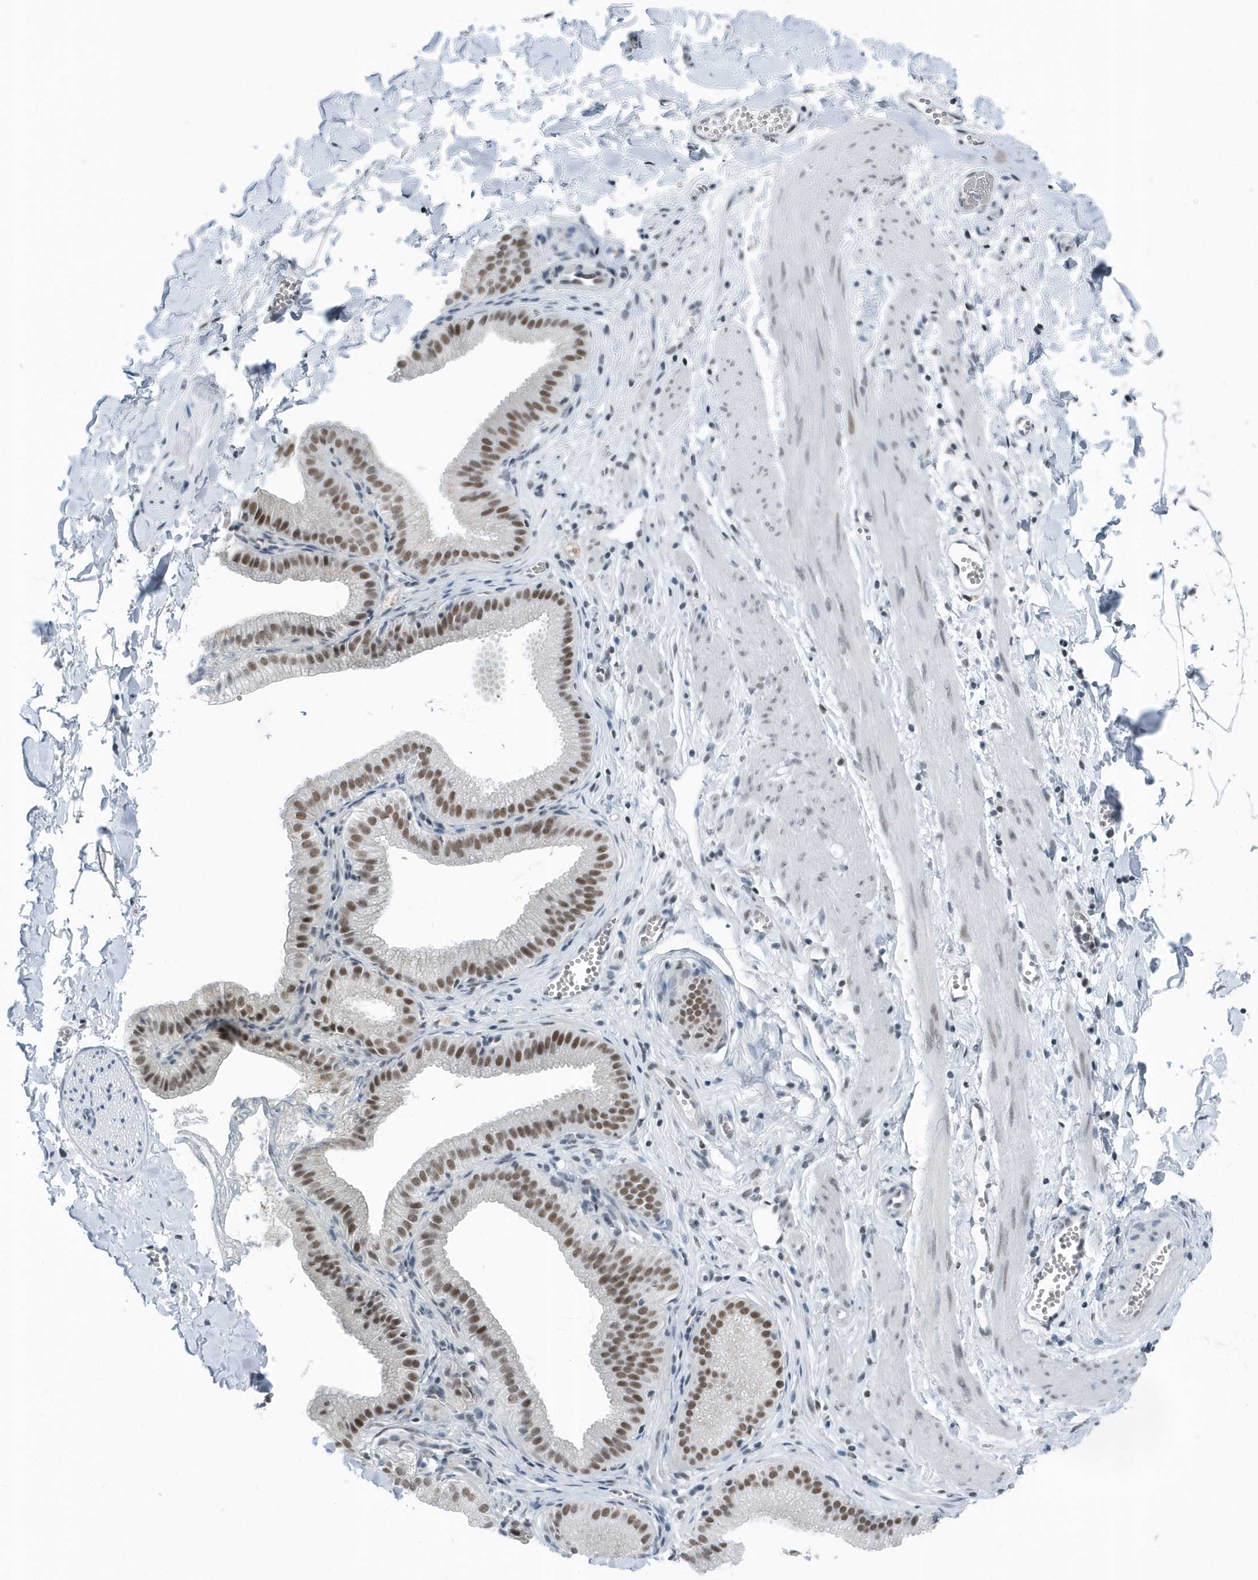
{"staining": {"intensity": "moderate", "quantity": "25%-75%", "location": "nuclear"}, "tissue": "adipose tissue", "cell_type": "Adipocytes", "image_type": "normal", "snomed": [{"axis": "morphology", "description": "Normal tissue, NOS"}, {"axis": "topography", "description": "Gallbladder"}, {"axis": "topography", "description": "Peripheral nerve tissue"}], "caption": "Normal adipose tissue was stained to show a protein in brown. There is medium levels of moderate nuclear staining in about 25%-75% of adipocytes.", "gene": "FIP1L1", "patient": {"sex": "male", "age": 38}}